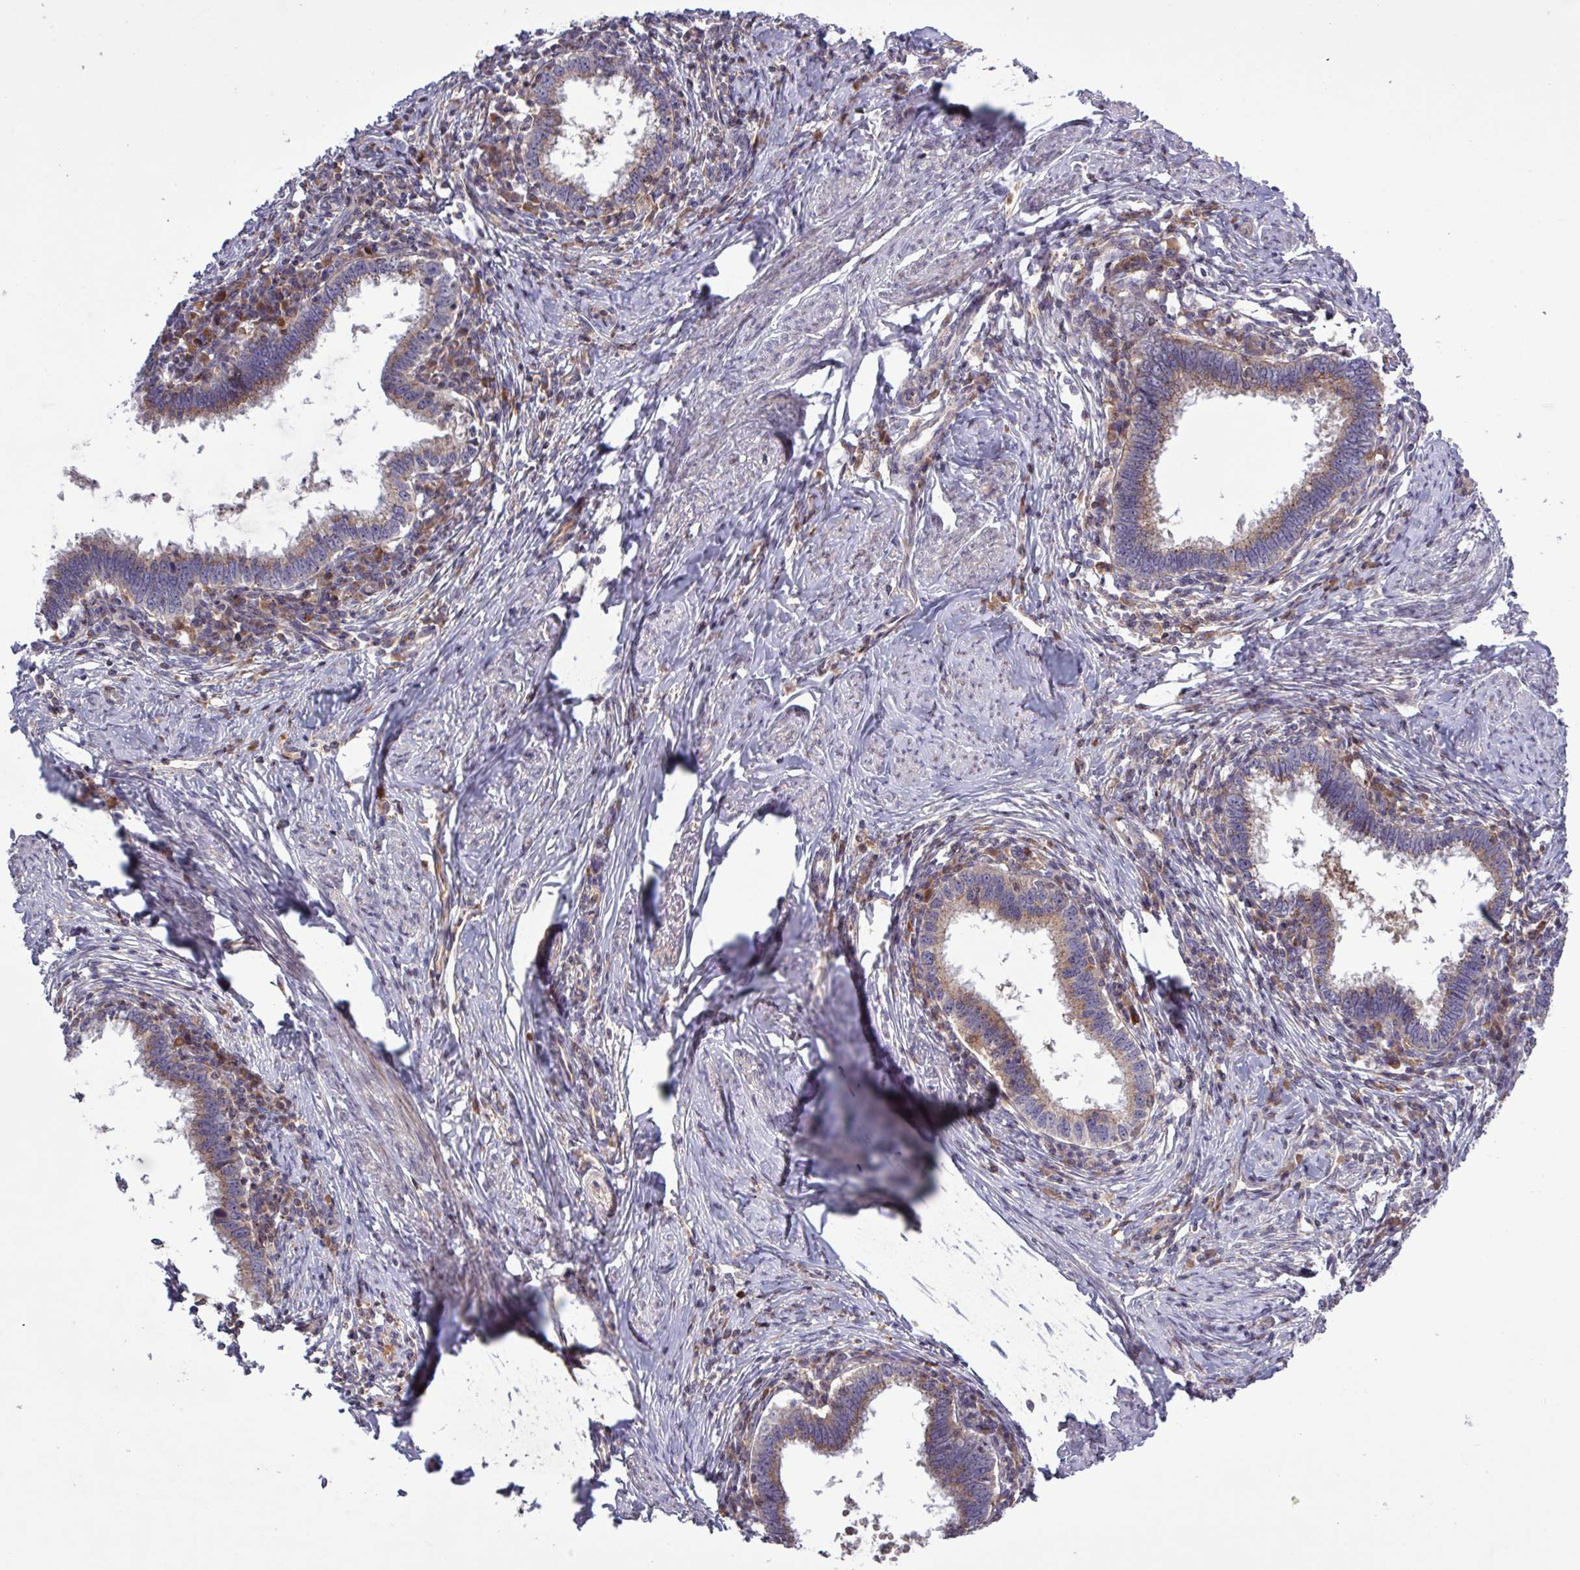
{"staining": {"intensity": "weak", "quantity": ">75%", "location": "cytoplasmic/membranous"}, "tissue": "cervical cancer", "cell_type": "Tumor cells", "image_type": "cancer", "snomed": [{"axis": "morphology", "description": "Adenocarcinoma, NOS"}, {"axis": "topography", "description": "Cervix"}], "caption": "Protein expression by immunohistochemistry (IHC) demonstrates weak cytoplasmic/membranous positivity in about >75% of tumor cells in cervical cancer.", "gene": "TNFSF12", "patient": {"sex": "female", "age": 36}}